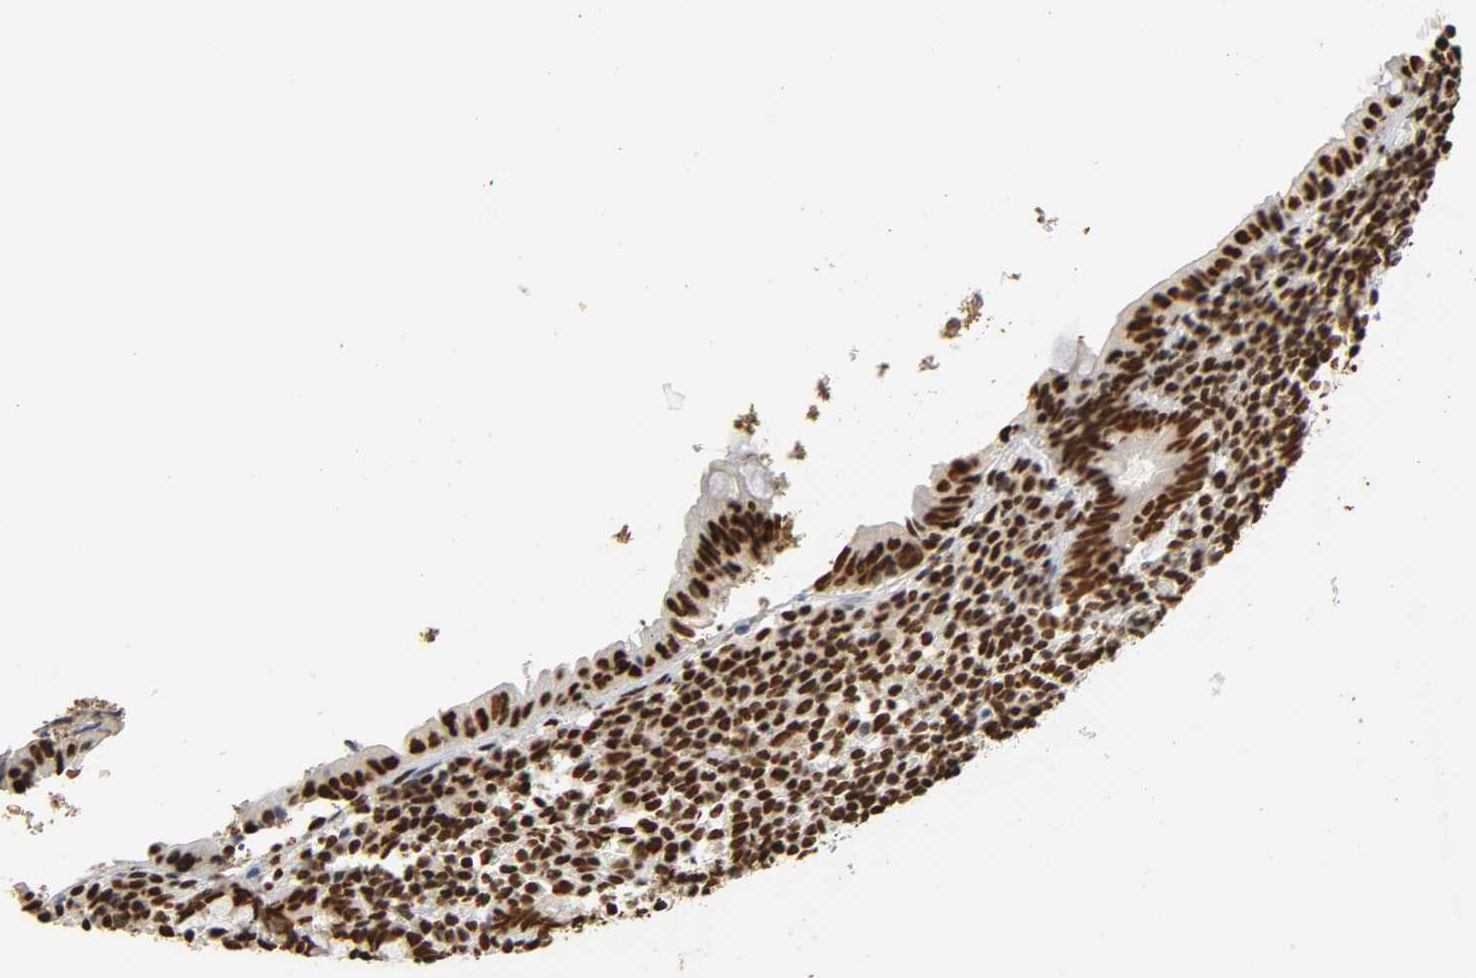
{"staining": {"intensity": "strong", "quantity": ">75%", "location": "nuclear"}, "tissue": "appendix", "cell_type": "Glandular cells", "image_type": "normal", "snomed": [{"axis": "morphology", "description": "Normal tissue, NOS"}, {"axis": "topography", "description": "Appendix"}], "caption": "Immunohistochemistry (IHC) staining of benign appendix, which reveals high levels of strong nuclear expression in about >75% of glandular cells indicating strong nuclear protein staining. The staining was performed using DAB (3,3'-diaminobenzidine) (brown) for protein detection and nuclei were counterstained in hematoxylin (blue).", "gene": "HNRNPC", "patient": {"sex": "female", "age": 10}}